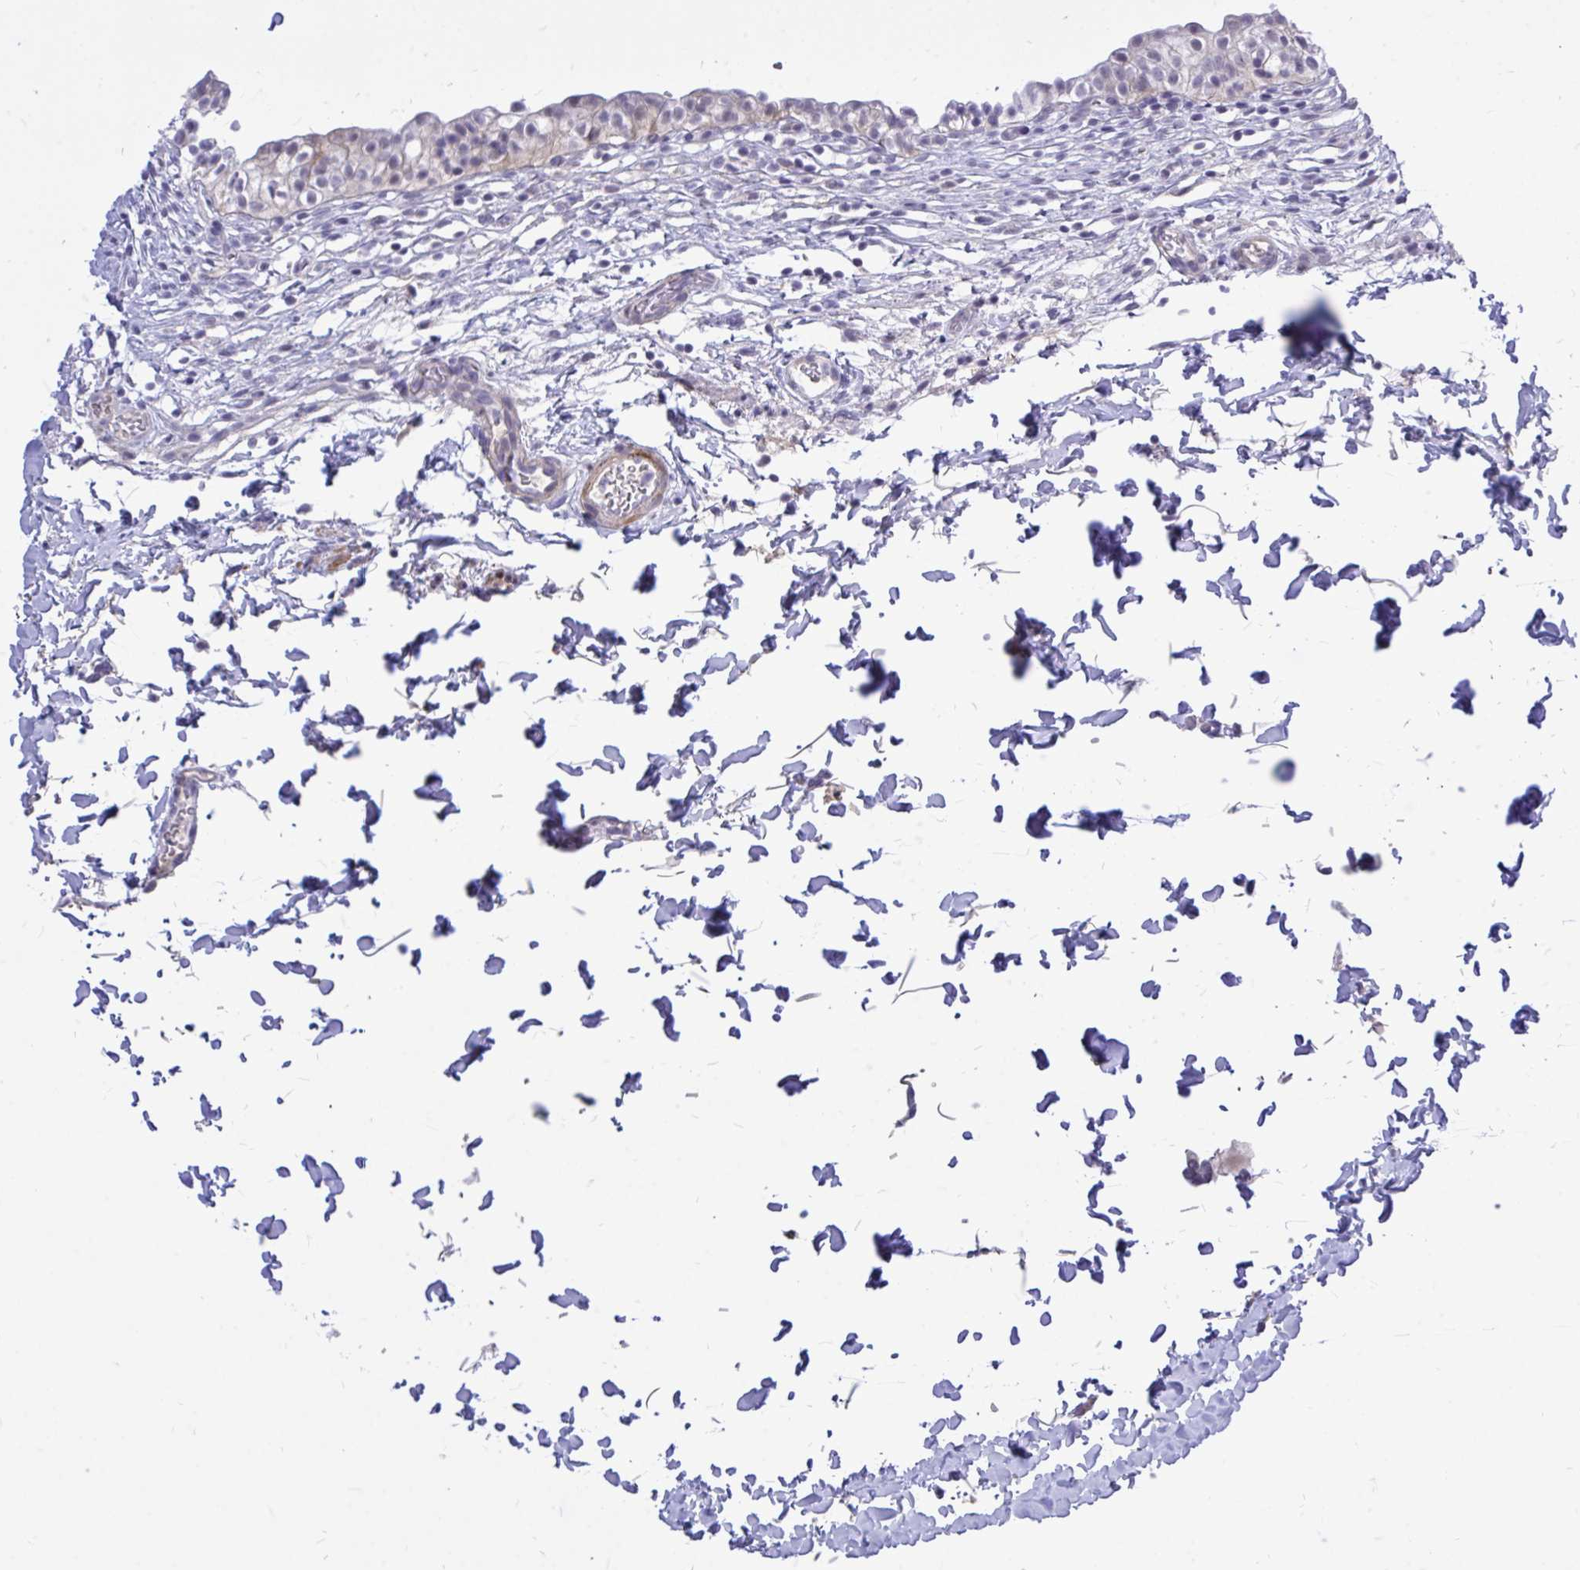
{"staining": {"intensity": "weak", "quantity": "25%-75%", "location": "nuclear"}, "tissue": "urinary bladder", "cell_type": "Urothelial cells", "image_type": "normal", "snomed": [{"axis": "morphology", "description": "Normal tissue, NOS"}, {"axis": "topography", "description": "Urinary bladder"}, {"axis": "topography", "description": "Peripheral nerve tissue"}], "caption": "Urothelial cells show low levels of weak nuclear positivity in approximately 25%-75% of cells in benign human urinary bladder.", "gene": "ZBTB25", "patient": {"sex": "male", "age": 55}}